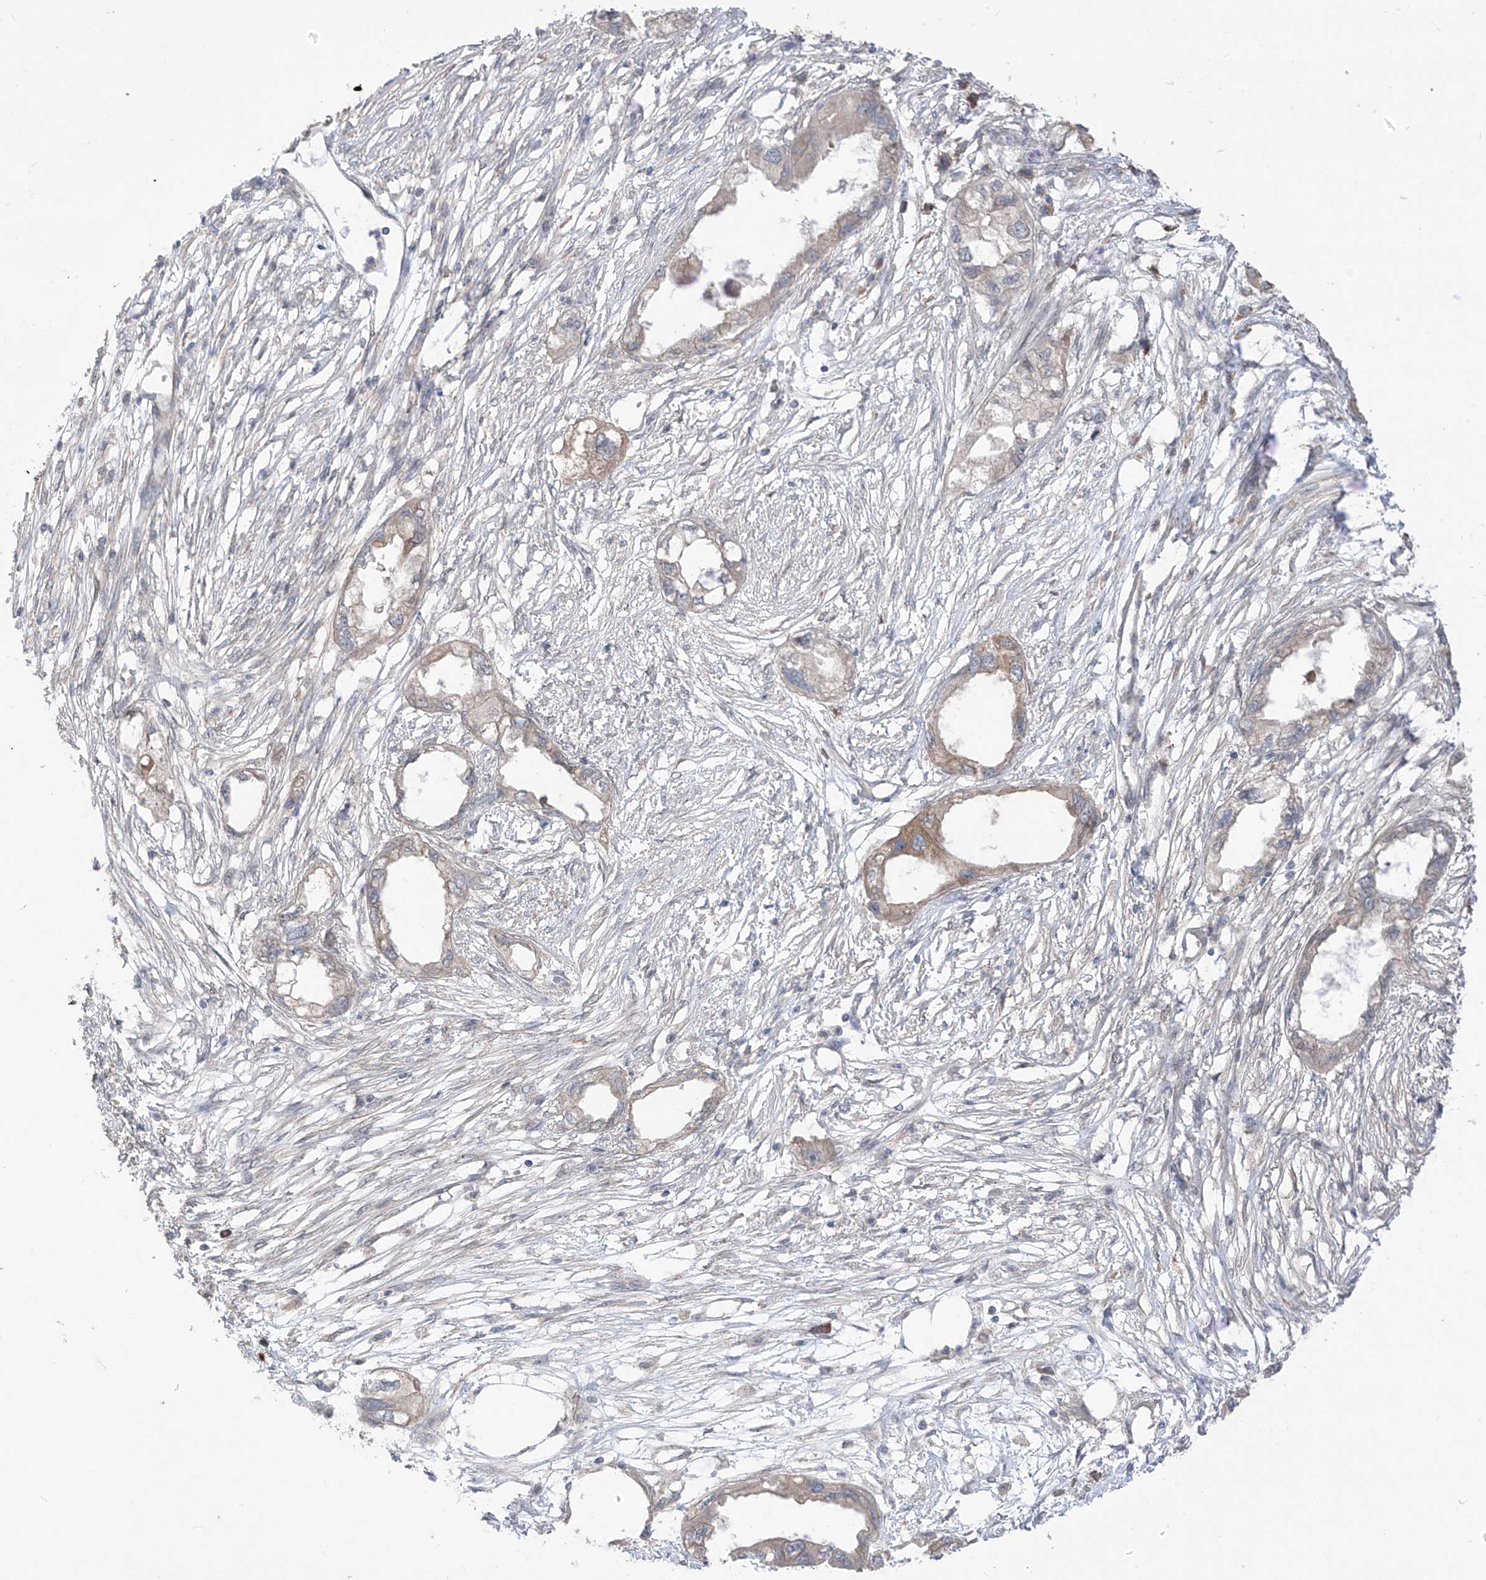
{"staining": {"intensity": "weak", "quantity": "<25%", "location": "cytoplasmic/membranous"}, "tissue": "endometrial cancer", "cell_type": "Tumor cells", "image_type": "cancer", "snomed": [{"axis": "morphology", "description": "Adenocarcinoma, NOS"}, {"axis": "morphology", "description": "Adenocarcinoma, metastatic, NOS"}, {"axis": "topography", "description": "Adipose tissue"}, {"axis": "topography", "description": "Endometrium"}], "caption": "High power microscopy image of an immunohistochemistry (IHC) micrograph of endometrial cancer (adenocarcinoma), revealing no significant expression in tumor cells. The staining was performed using DAB to visualize the protein expression in brown, while the nuclei were stained in blue with hematoxylin (Magnification: 20x).", "gene": "LRRC74A", "patient": {"sex": "female", "age": 67}}